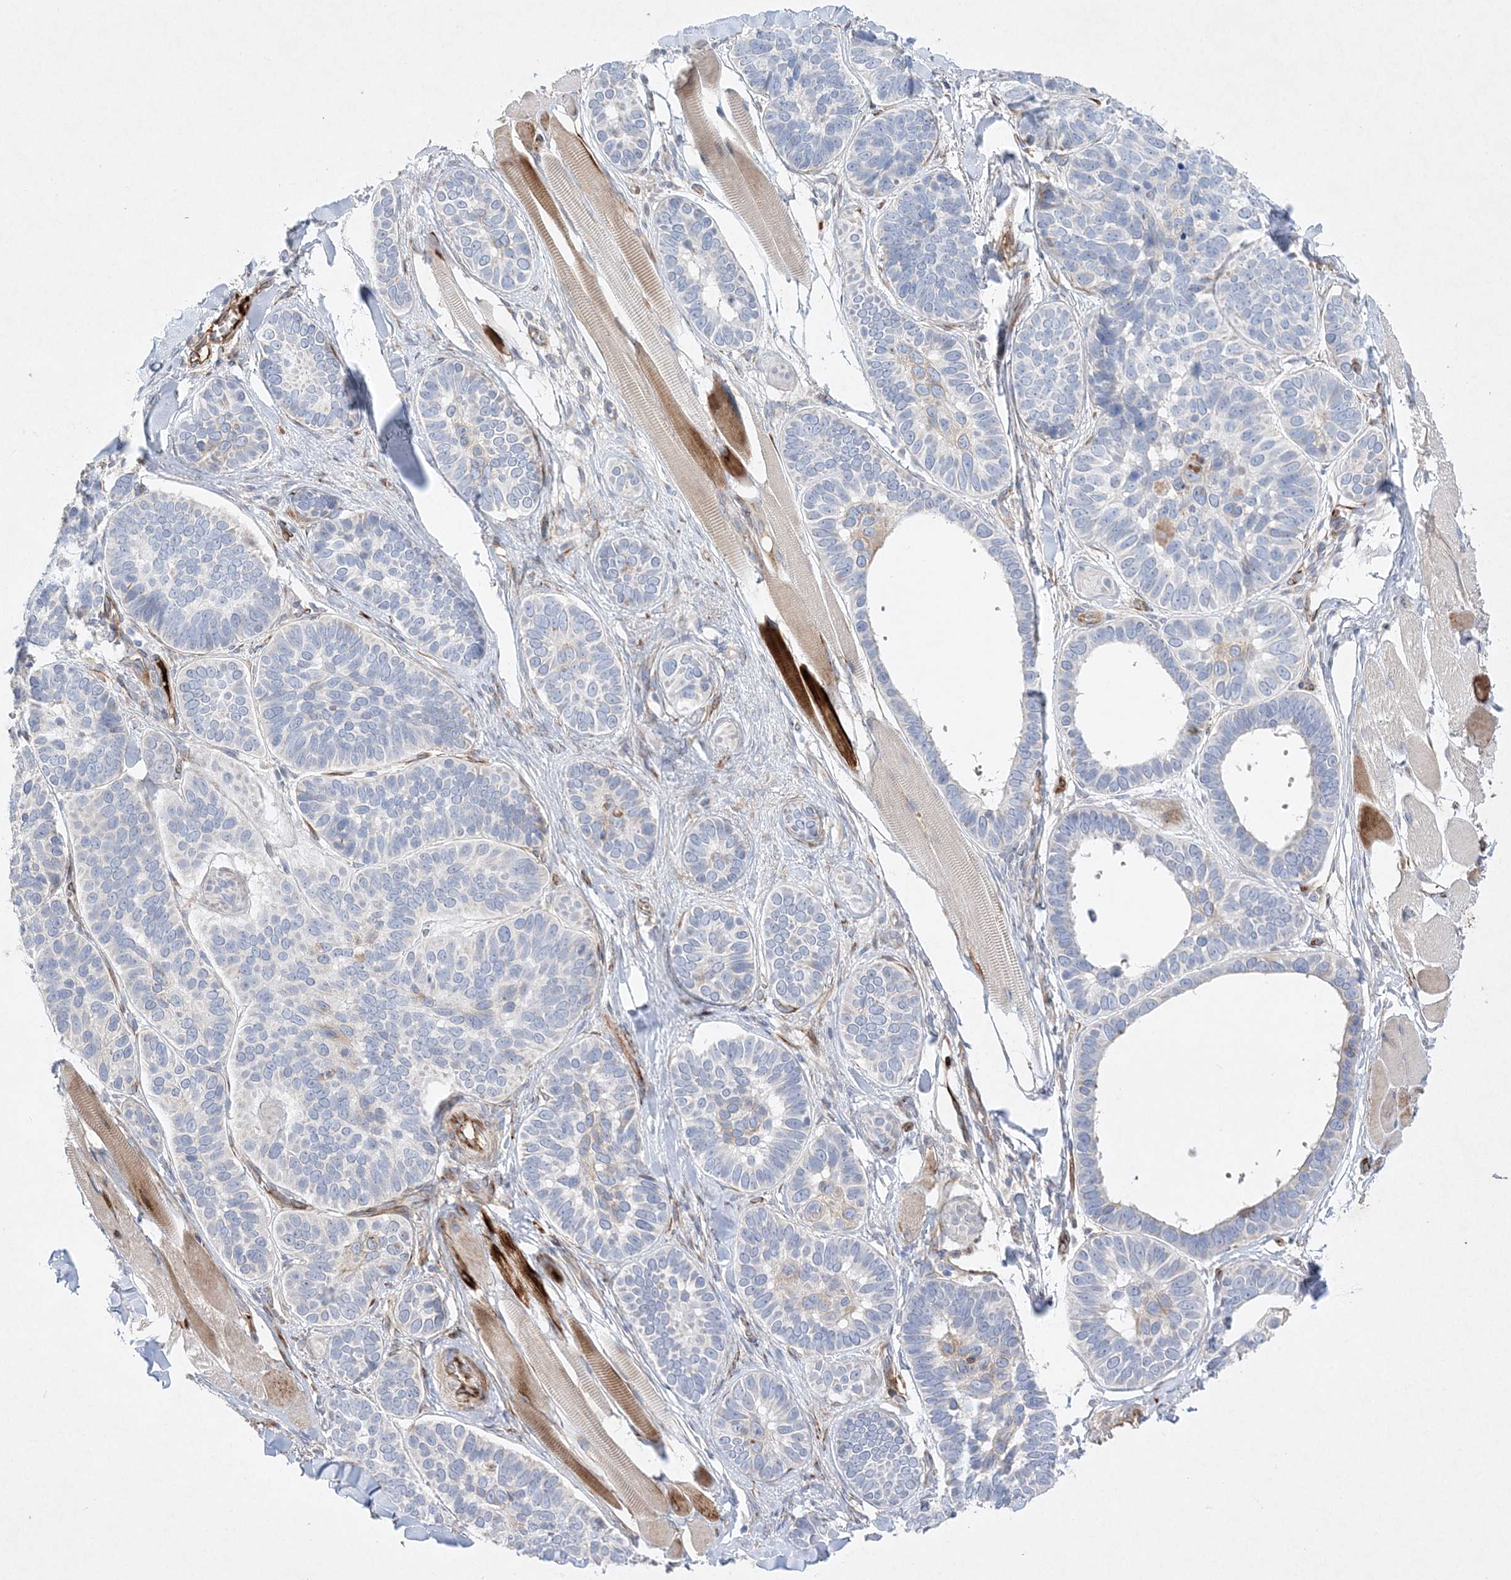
{"staining": {"intensity": "negative", "quantity": "none", "location": "none"}, "tissue": "skin cancer", "cell_type": "Tumor cells", "image_type": "cancer", "snomed": [{"axis": "morphology", "description": "Basal cell carcinoma"}, {"axis": "topography", "description": "Skin"}], "caption": "A histopathology image of skin cancer stained for a protein exhibits no brown staining in tumor cells.", "gene": "TMEM132B", "patient": {"sex": "male", "age": 62}}